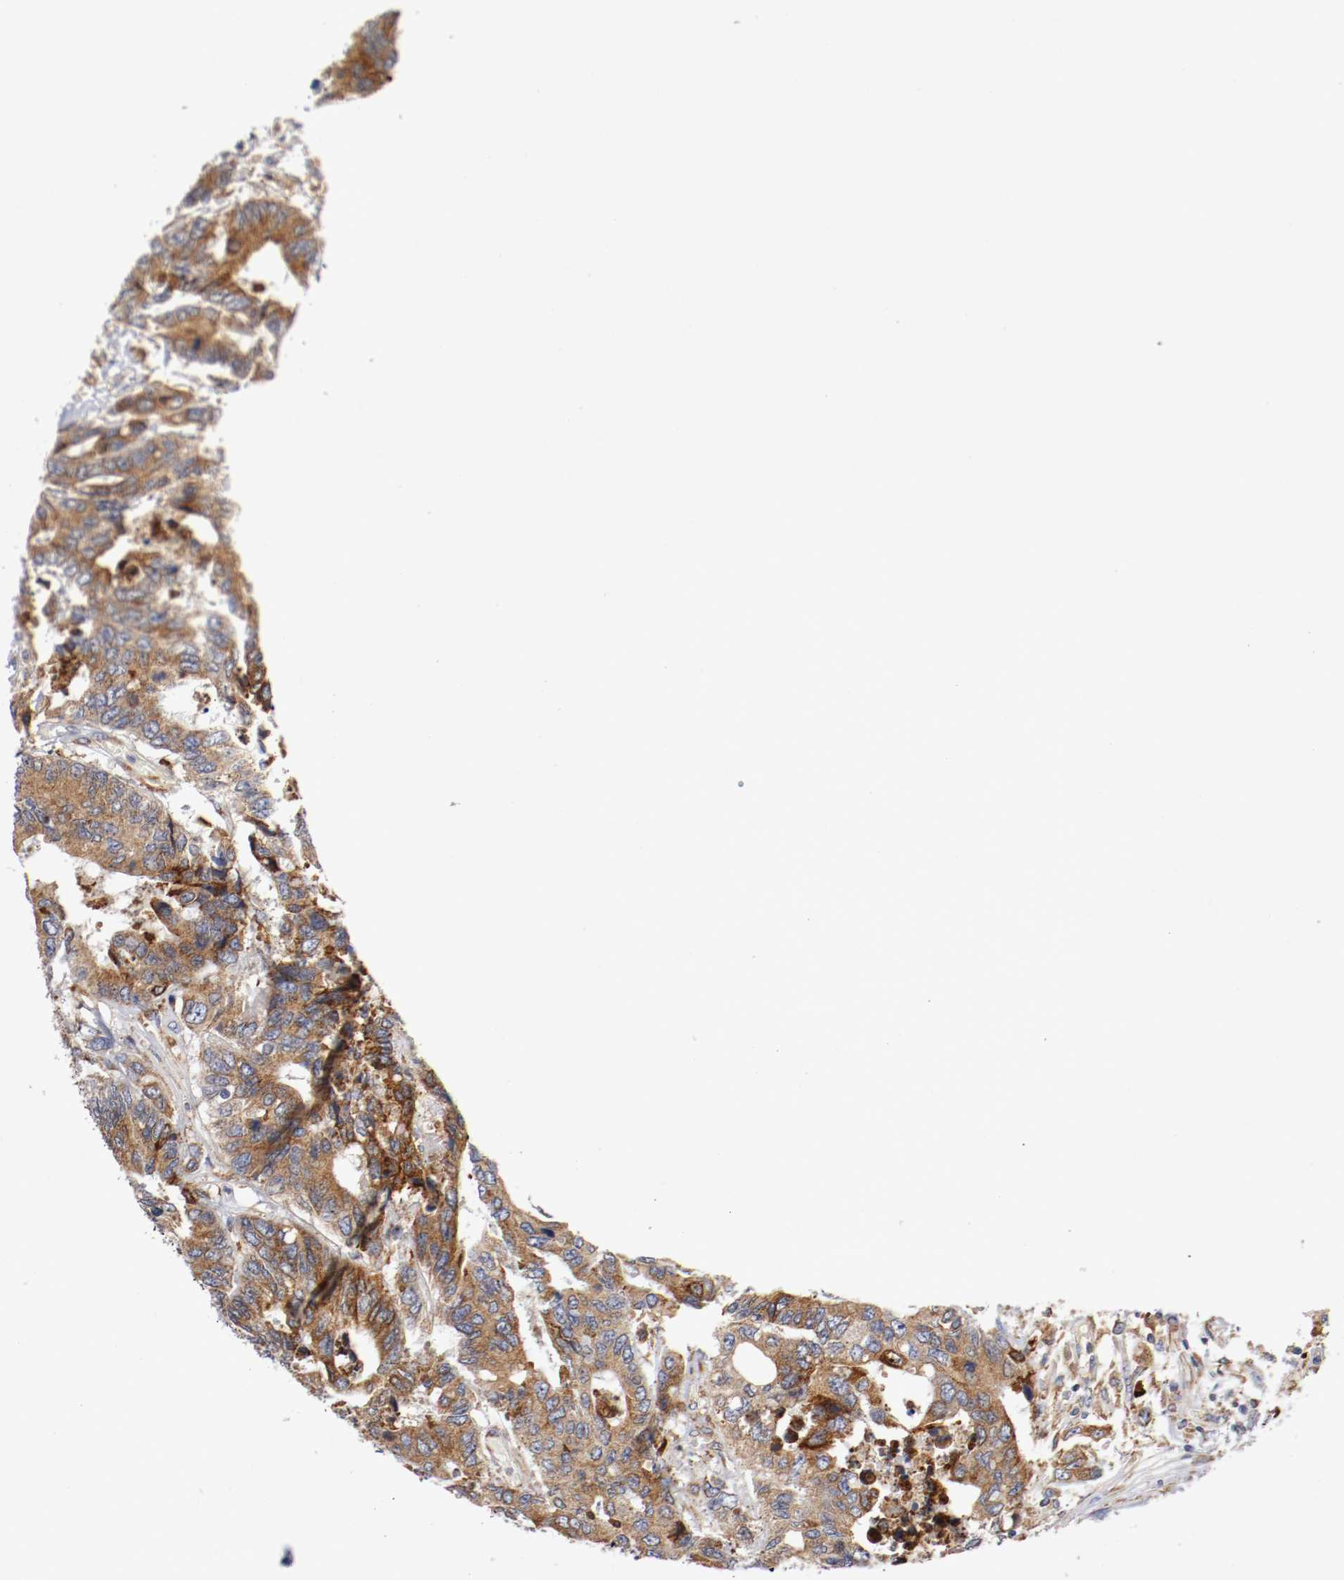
{"staining": {"intensity": "moderate", "quantity": ">75%", "location": "cytoplasmic/membranous"}, "tissue": "colorectal cancer", "cell_type": "Tumor cells", "image_type": "cancer", "snomed": [{"axis": "morphology", "description": "Adenocarcinoma, NOS"}, {"axis": "topography", "description": "Rectum"}], "caption": "Adenocarcinoma (colorectal) stained for a protein (brown) reveals moderate cytoplasmic/membranous positive positivity in about >75% of tumor cells.", "gene": "TRAF2", "patient": {"sex": "male", "age": 55}}